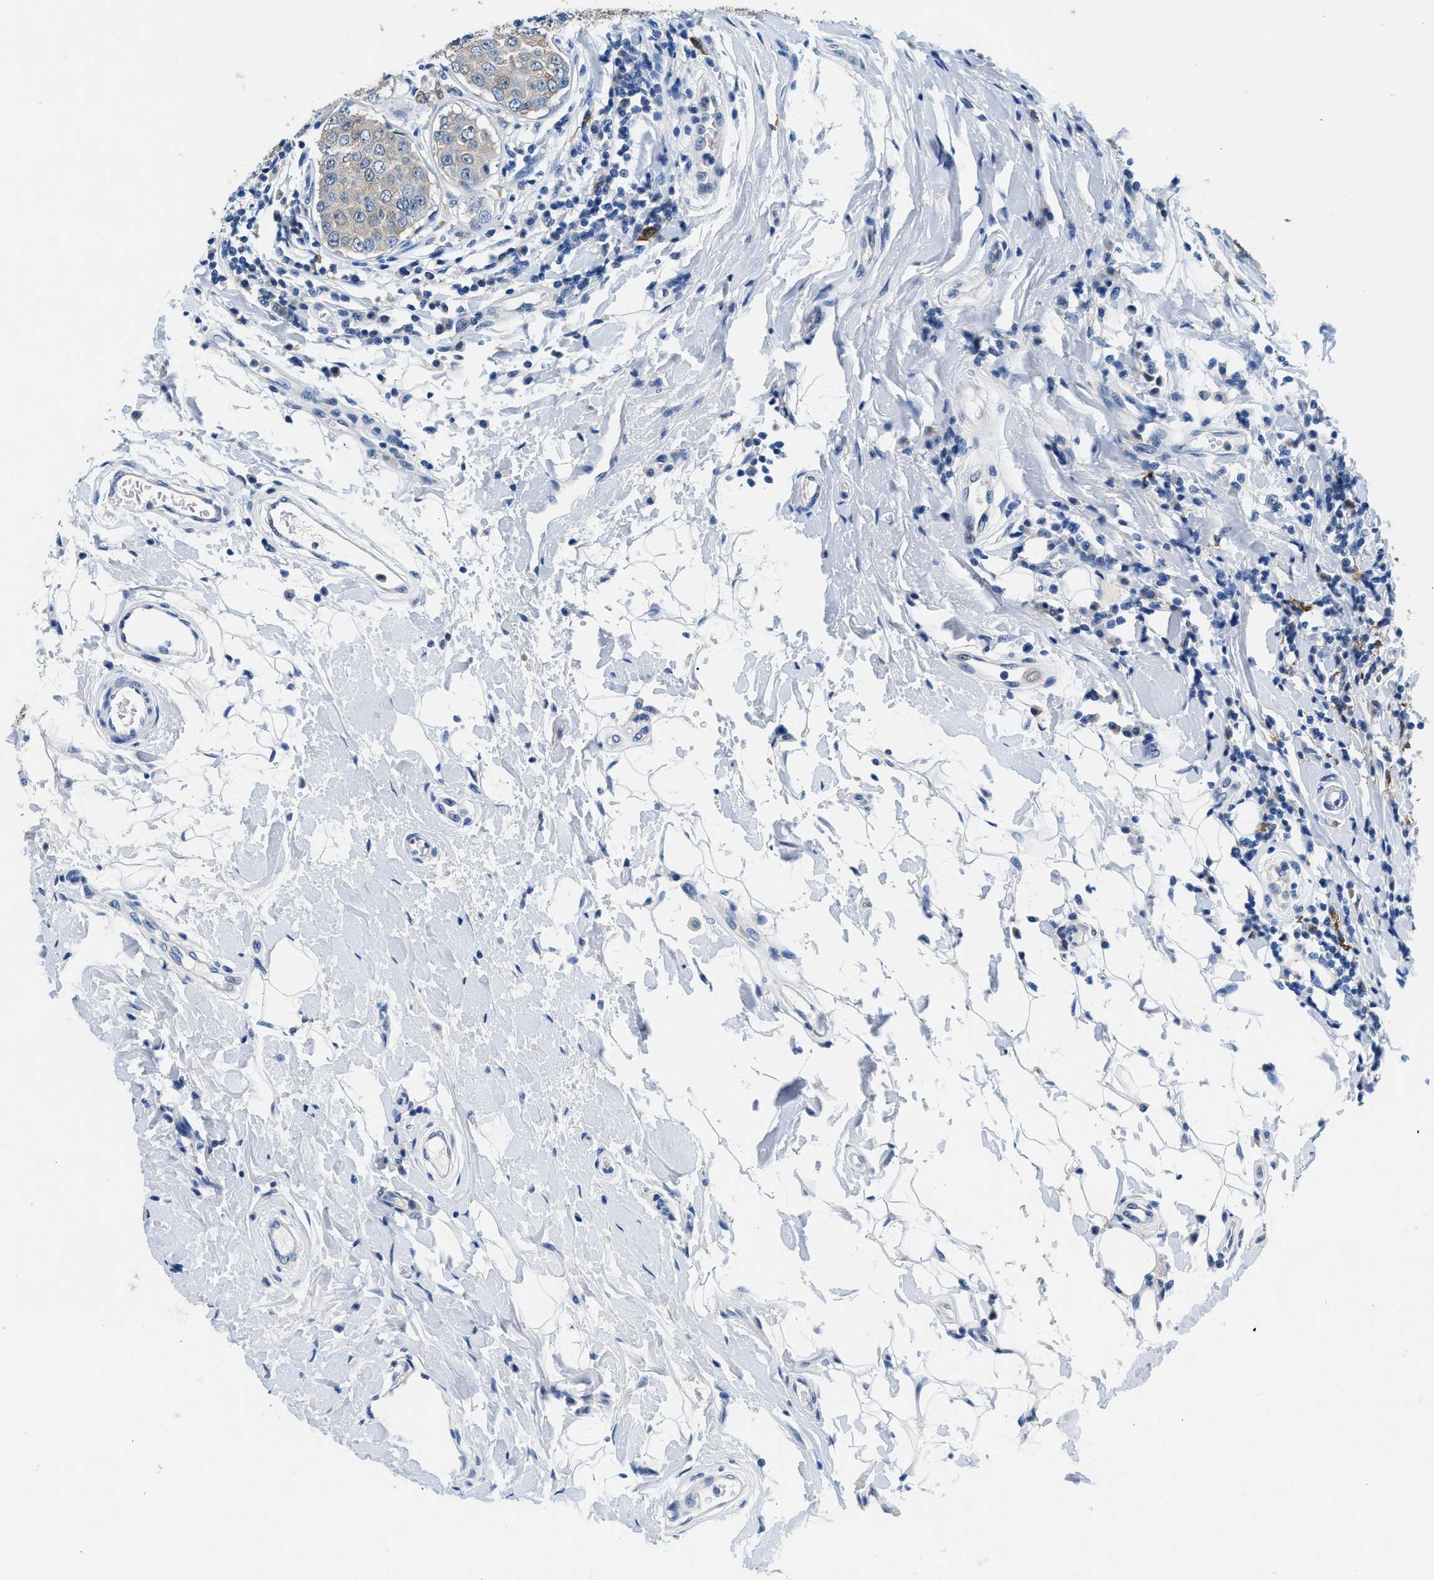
{"staining": {"intensity": "negative", "quantity": "none", "location": "none"}, "tissue": "breast cancer", "cell_type": "Tumor cells", "image_type": "cancer", "snomed": [{"axis": "morphology", "description": "Duct carcinoma"}, {"axis": "topography", "description": "Breast"}], "caption": "This is an immunohistochemistry photomicrograph of infiltrating ductal carcinoma (breast). There is no expression in tumor cells.", "gene": "FADS6", "patient": {"sex": "female", "age": 27}}